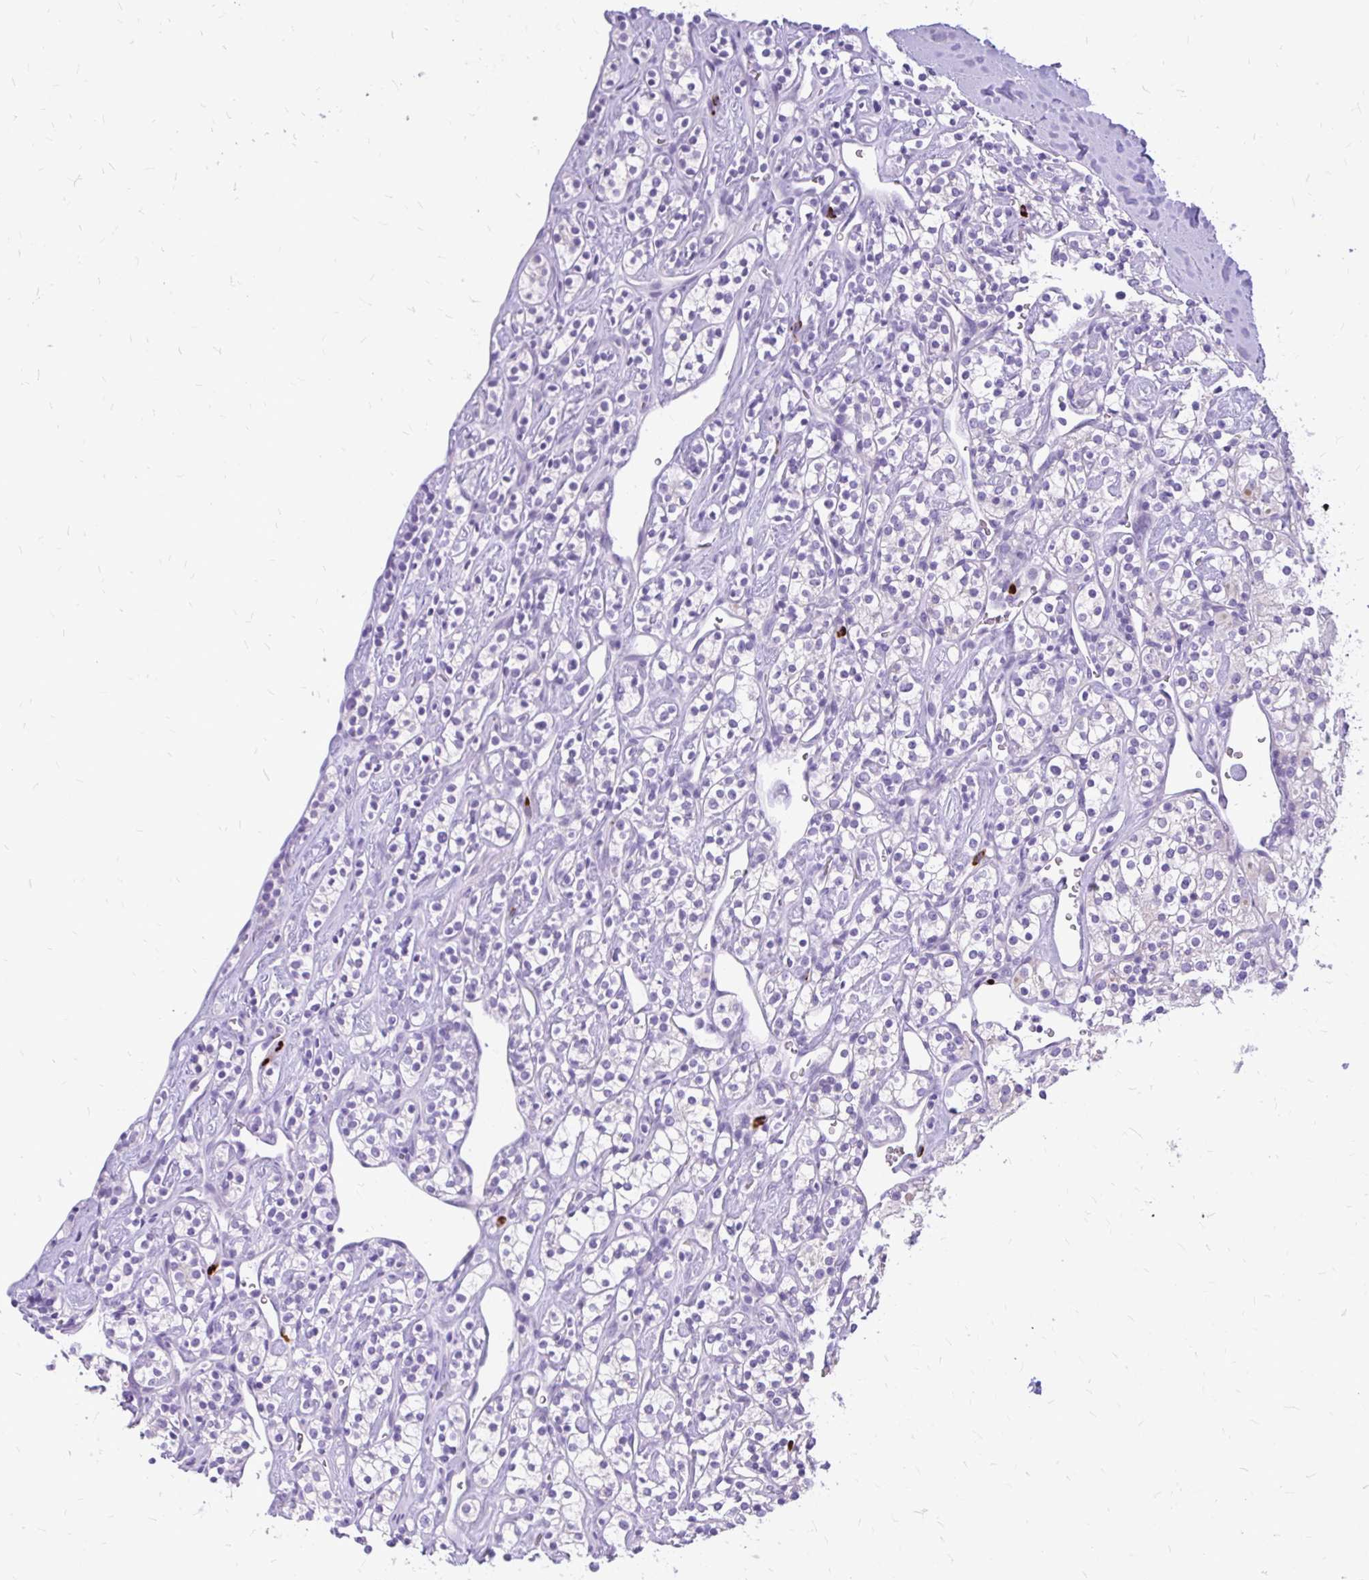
{"staining": {"intensity": "negative", "quantity": "none", "location": "none"}, "tissue": "renal cancer", "cell_type": "Tumor cells", "image_type": "cancer", "snomed": [{"axis": "morphology", "description": "Adenocarcinoma, NOS"}, {"axis": "topography", "description": "Kidney"}], "caption": "IHC image of renal adenocarcinoma stained for a protein (brown), which shows no staining in tumor cells.", "gene": "MAP1LC3A", "patient": {"sex": "male", "age": 77}}